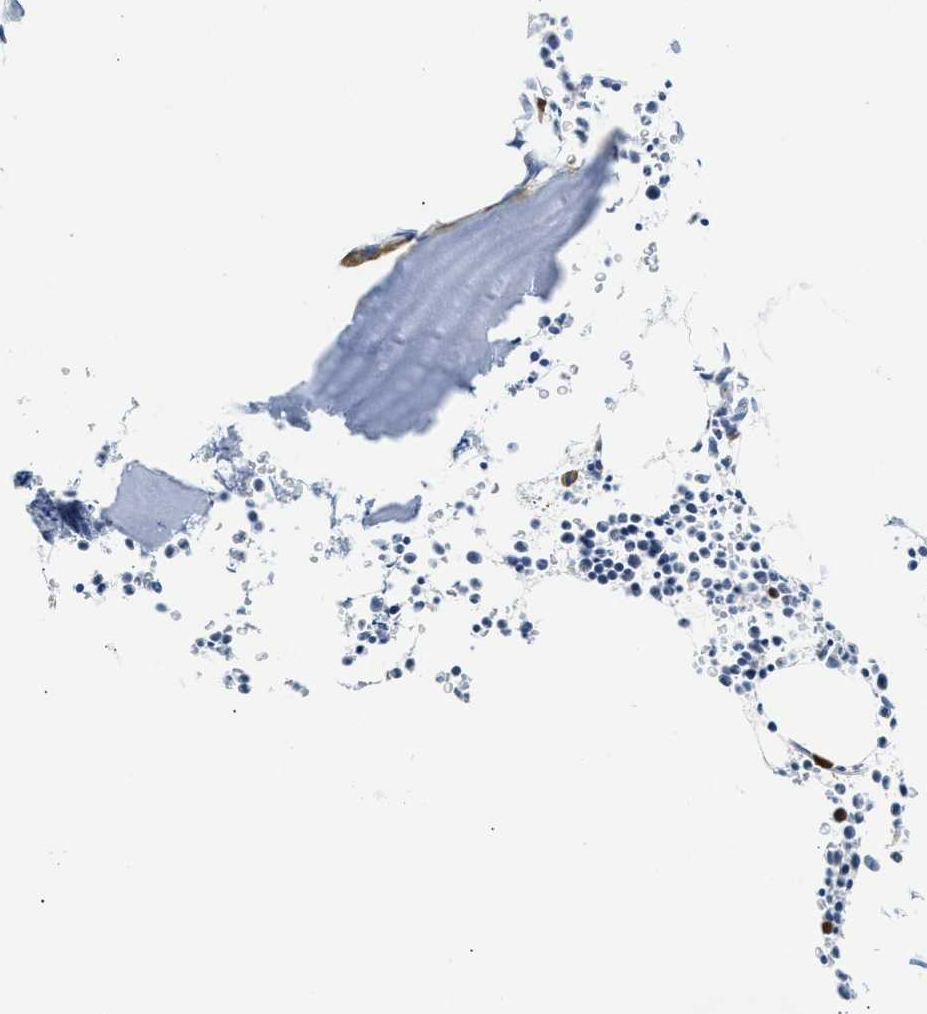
{"staining": {"intensity": "strong", "quantity": "<25%", "location": "cytoplasmic/membranous"}, "tissue": "bone marrow", "cell_type": "Hematopoietic cells", "image_type": "normal", "snomed": [{"axis": "morphology", "description": "Normal tissue, NOS"}, {"axis": "morphology", "description": "Inflammation, NOS"}, {"axis": "topography", "description": "Bone marrow"}], "caption": "Hematopoietic cells reveal strong cytoplasmic/membranous expression in approximately <25% of cells in normal bone marrow. (DAB = brown stain, brightfield microscopy at high magnification).", "gene": "KCNC2", "patient": {"sex": "female", "age": 40}}